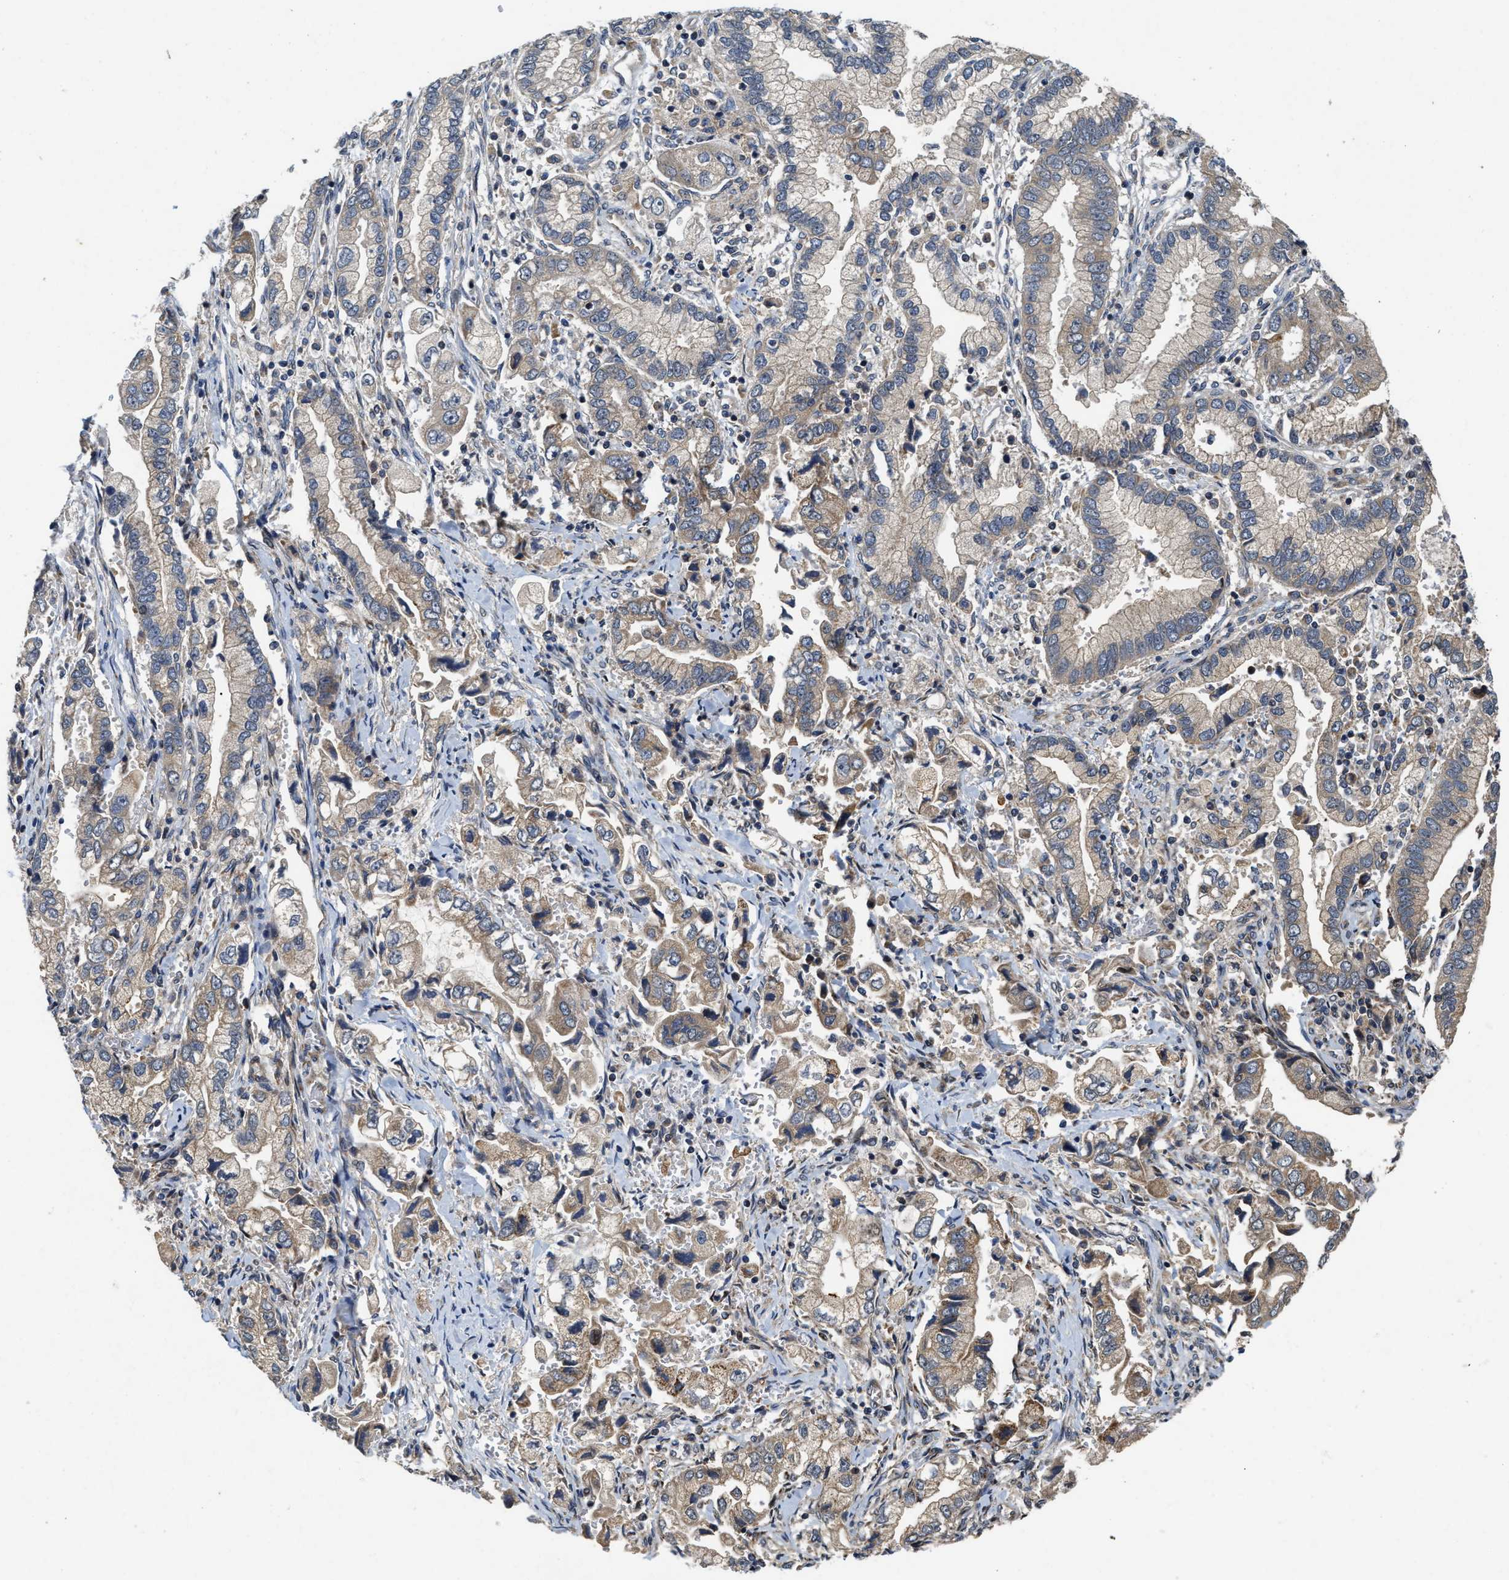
{"staining": {"intensity": "weak", "quantity": "25%-75%", "location": "cytoplasmic/membranous"}, "tissue": "stomach cancer", "cell_type": "Tumor cells", "image_type": "cancer", "snomed": [{"axis": "morphology", "description": "Normal tissue, NOS"}, {"axis": "morphology", "description": "Adenocarcinoma, NOS"}, {"axis": "topography", "description": "Stomach"}], "caption": "Immunohistochemistry (IHC) of stomach cancer shows low levels of weak cytoplasmic/membranous expression in approximately 25%-75% of tumor cells.", "gene": "SCYL2", "patient": {"sex": "male", "age": 62}}